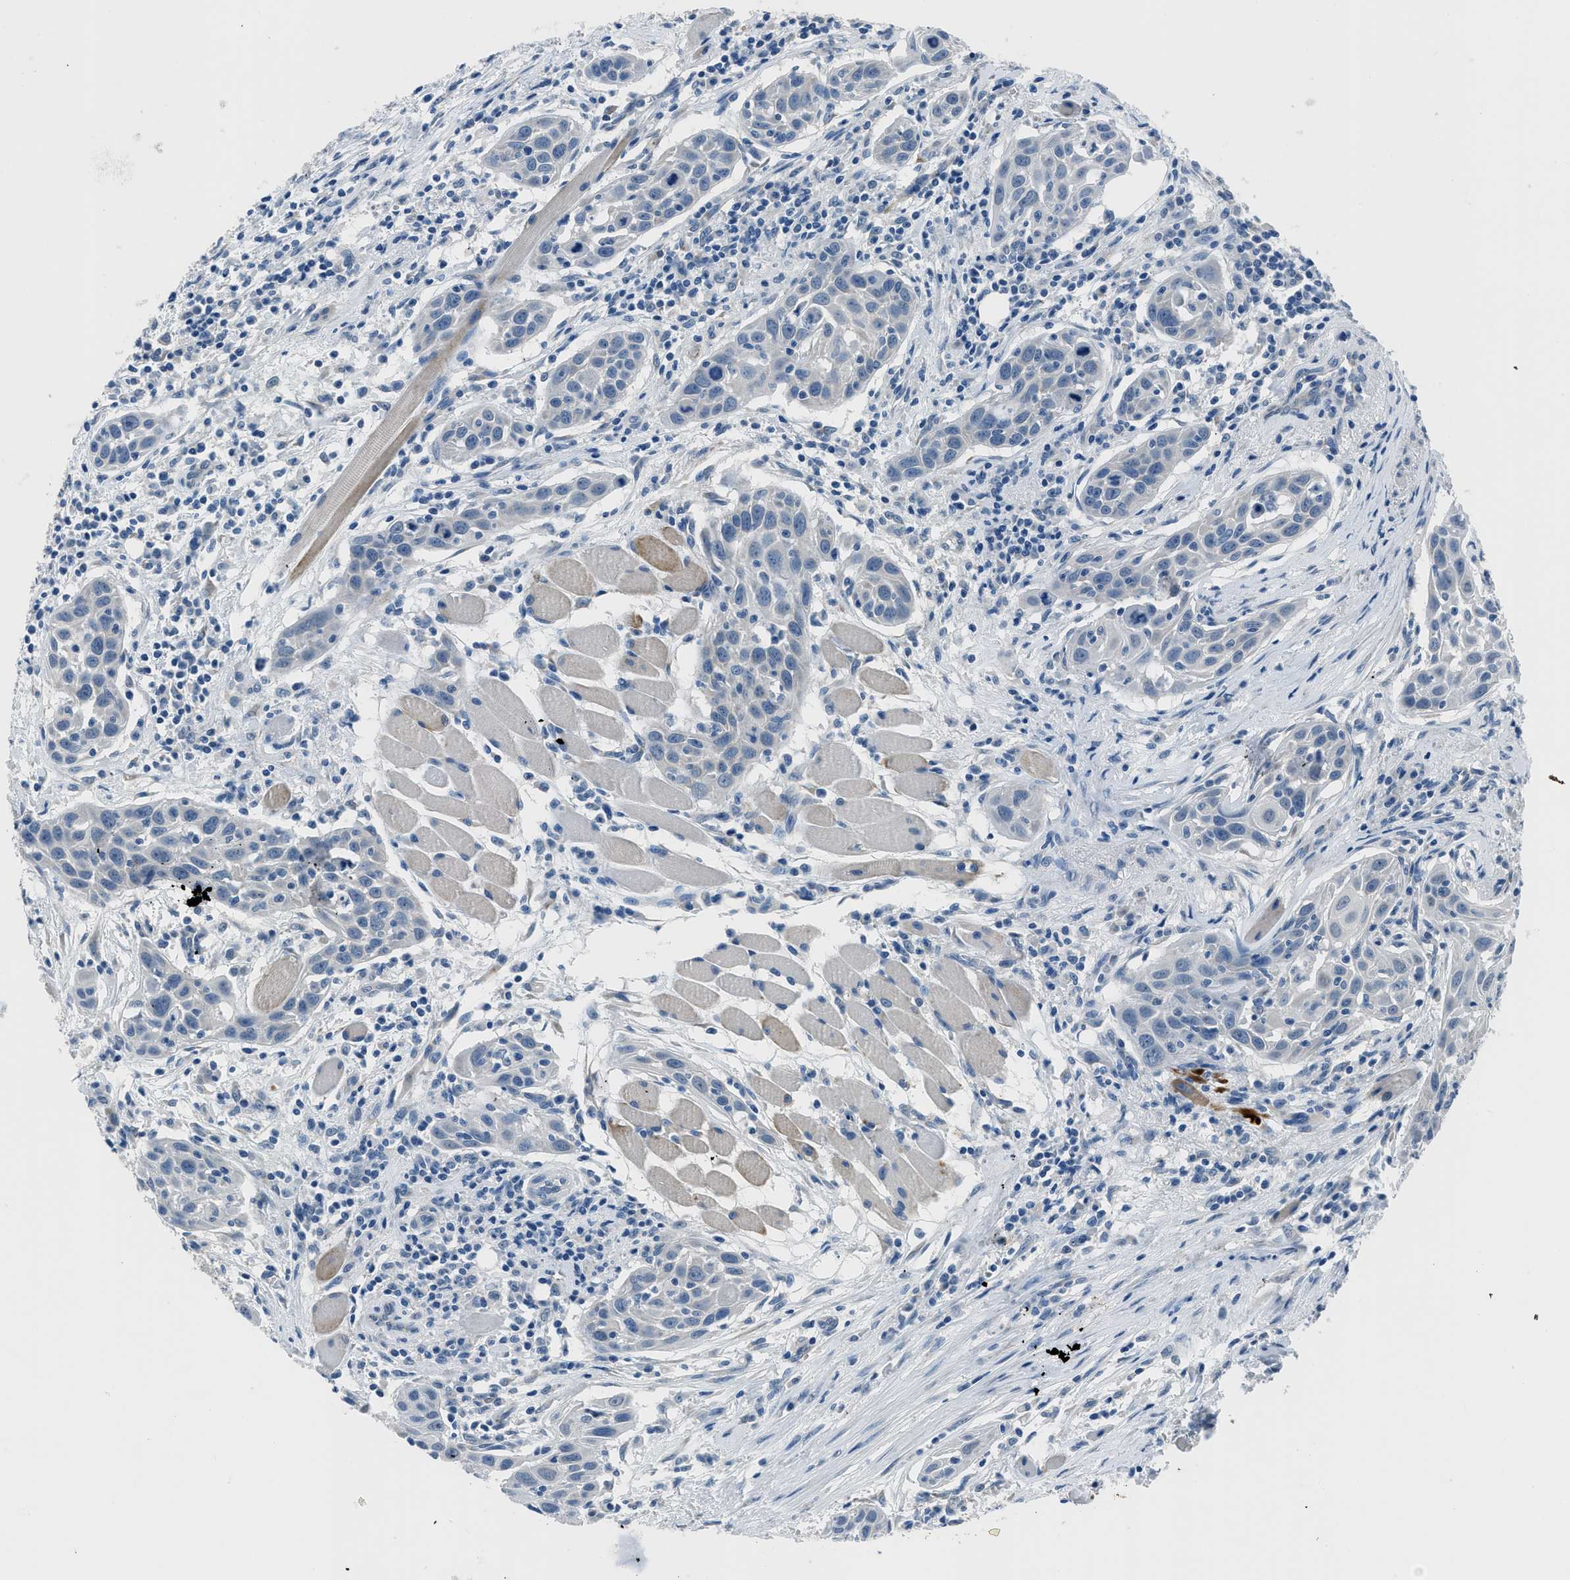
{"staining": {"intensity": "negative", "quantity": "none", "location": "none"}, "tissue": "head and neck cancer", "cell_type": "Tumor cells", "image_type": "cancer", "snomed": [{"axis": "morphology", "description": "Squamous cell carcinoma, NOS"}, {"axis": "topography", "description": "Oral tissue"}, {"axis": "topography", "description": "Head-Neck"}], "caption": "DAB immunohistochemical staining of head and neck cancer displays no significant expression in tumor cells.", "gene": "GJA3", "patient": {"sex": "female", "age": 50}}